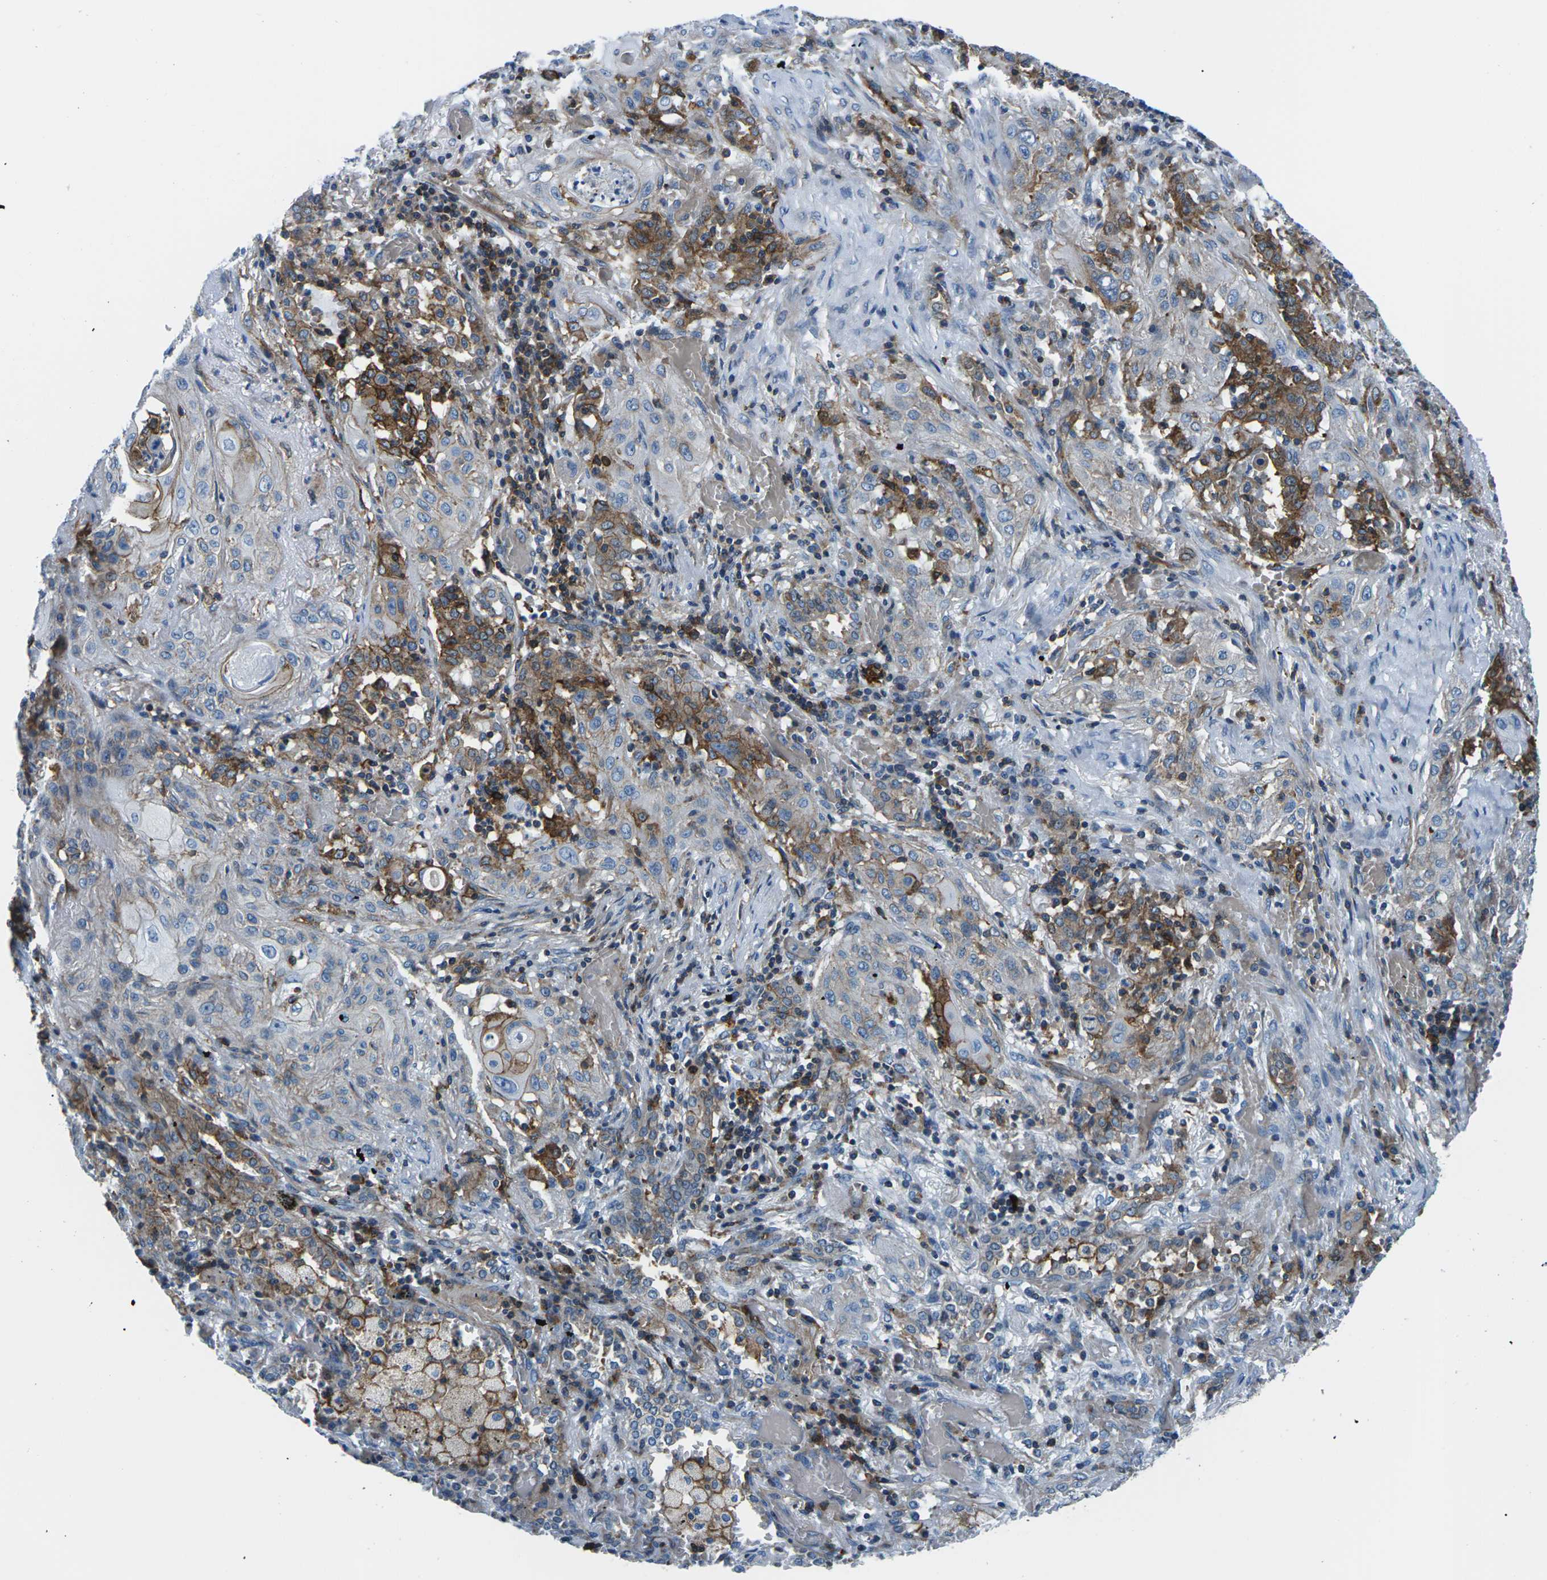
{"staining": {"intensity": "moderate", "quantity": "<25%", "location": "cytoplasmic/membranous"}, "tissue": "lung cancer", "cell_type": "Tumor cells", "image_type": "cancer", "snomed": [{"axis": "morphology", "description": "Squamous cell carcinoma, NOS"}, {"axis": "topography", "description": "Lung"}], "caption": "Immunohistochemical staining of human lung cancer exhibits moderate cytoplasmic/membranous protein positivity in about <25% of tumor cells.", "gene": "SOCS4", "patient": {"sex": "female", "age": 47}}